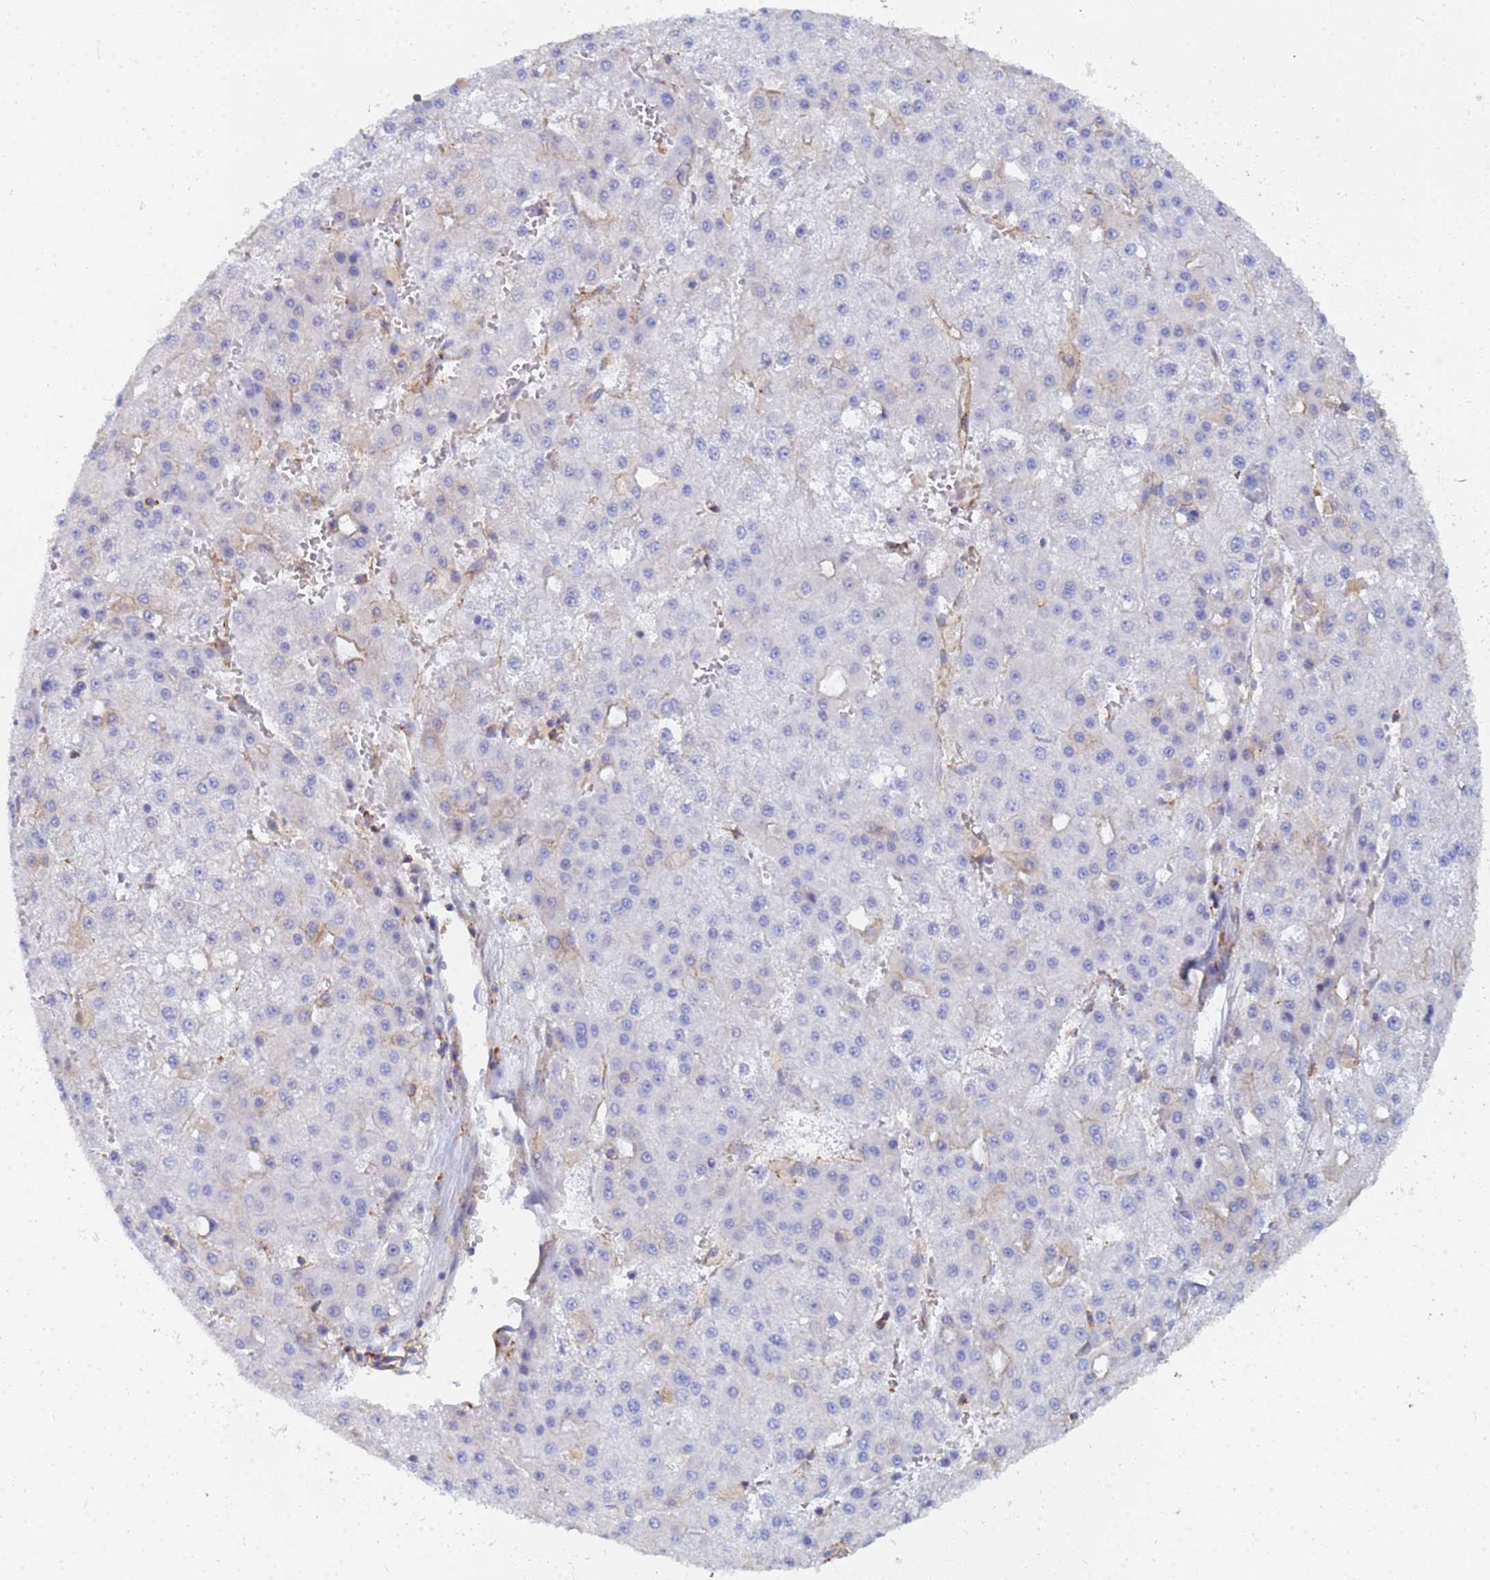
{"staining": {"intensity": "negative", "quantity": "none", "location": "none"}, "tissue": "liver cancer", "cell_type": "Tumor cells", "image_type": "cancer", "snomed": [{"axis": "morphology", "description": "Carcinoma, Hepatocellular, NOS"}, {"axis": "topography", "description": "Liver"}], "caption": "The image displays no staining of tumor cells in liver cancer.", "gene": "GPR42", "patient": {"sex": "male", "age": 47}}